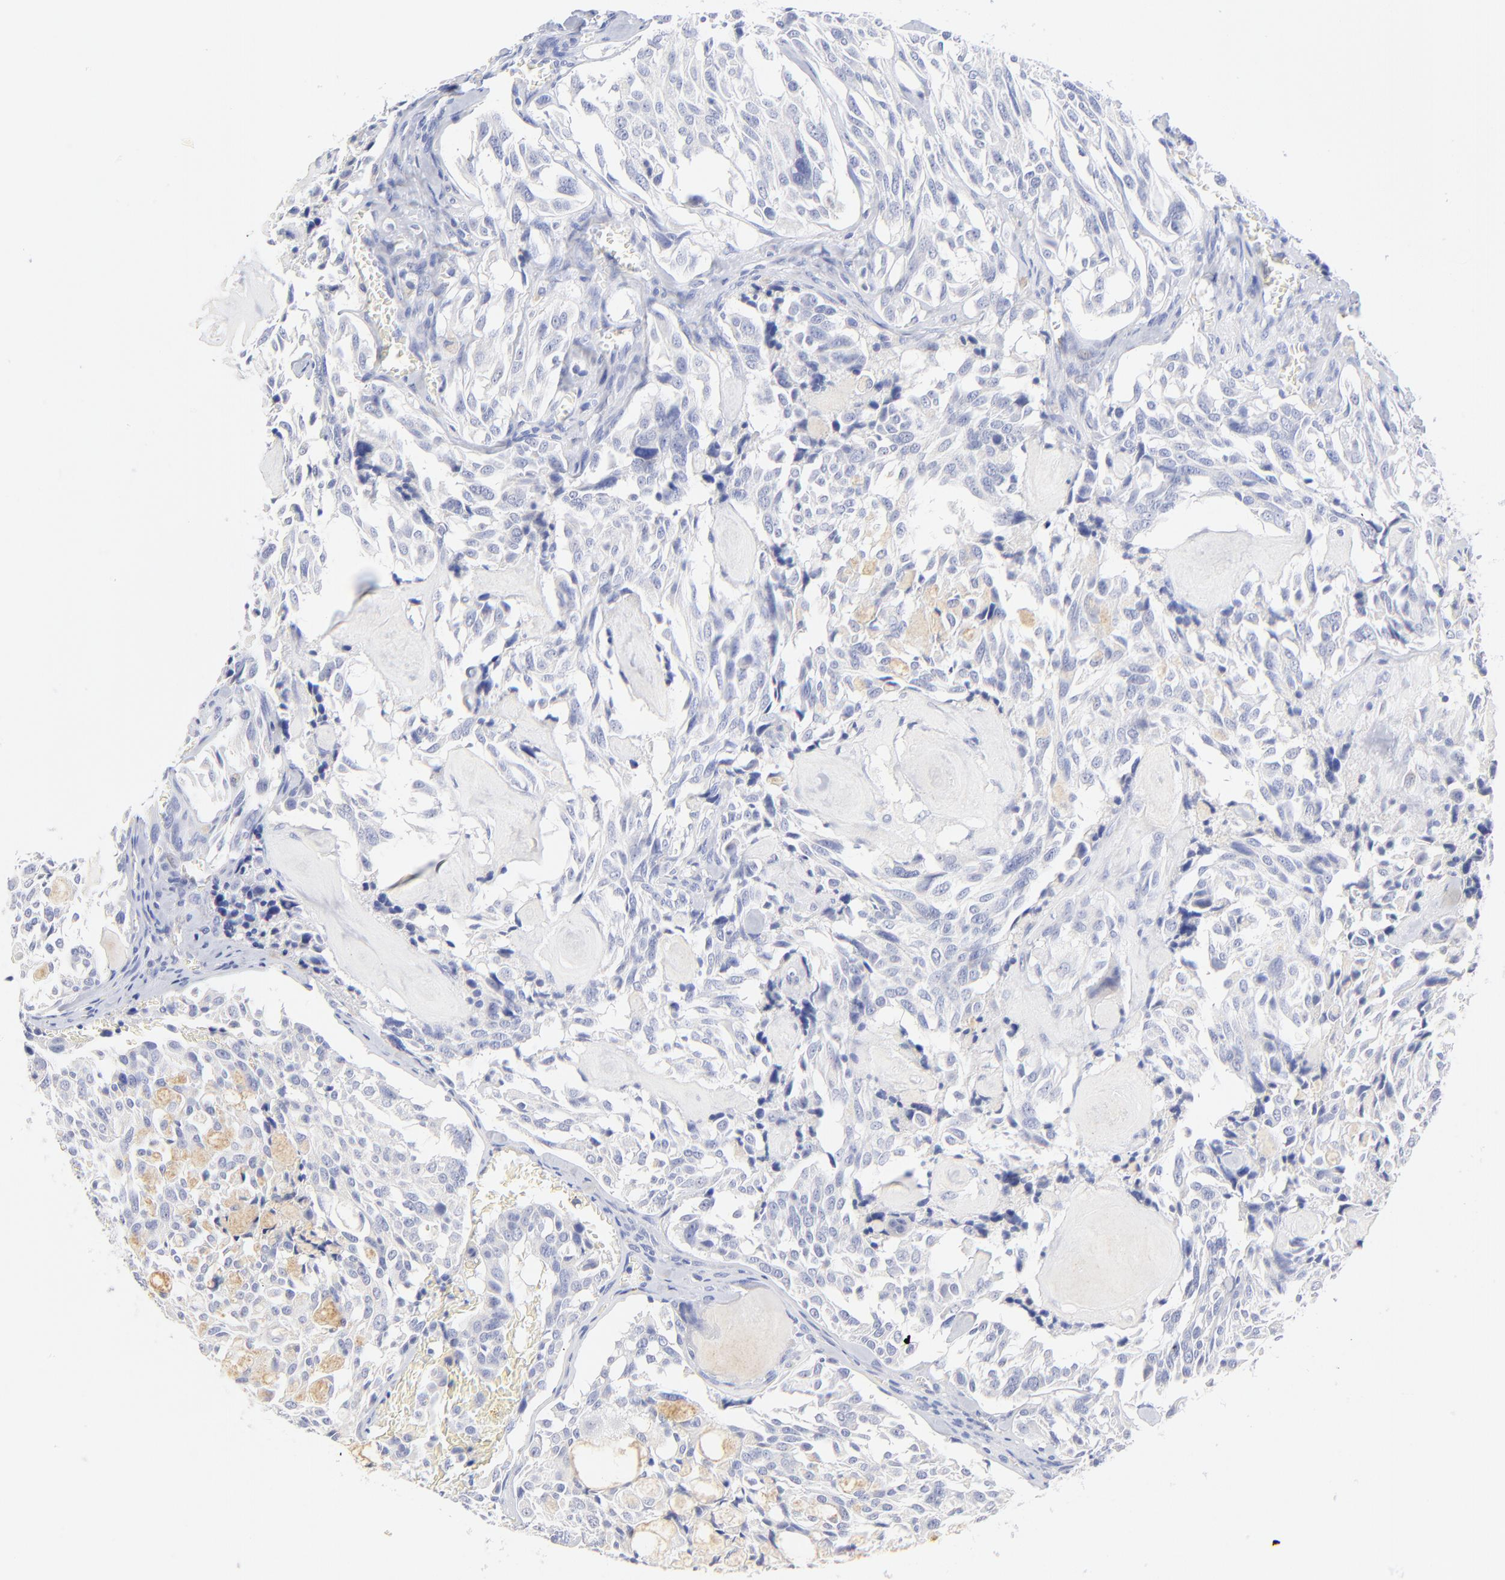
{"staining": {"intensity": "negative", "quantity": "none", "location": "none"}, "tissue": "thyroid cancer", "cell_type": "Tumor cells", "image_type": "cancer", "snomed": [{"axis": "morphology", "description": "Carcinoma, NOS"}, {"axis": "morphology", "description": "Carcinoid, malignant, NOS"}, {"axis": "topography", "description": "Thyroid gland"}], "caption": "The IHC photomicrograph has no significant expression in tumor cells of thyroid cancer tissue. (DAB (3,3'-diaminobenzidine) IHC, high magnification).", "gene": "SULT4A1", "patient": {"sex": "male", "age": 33}}